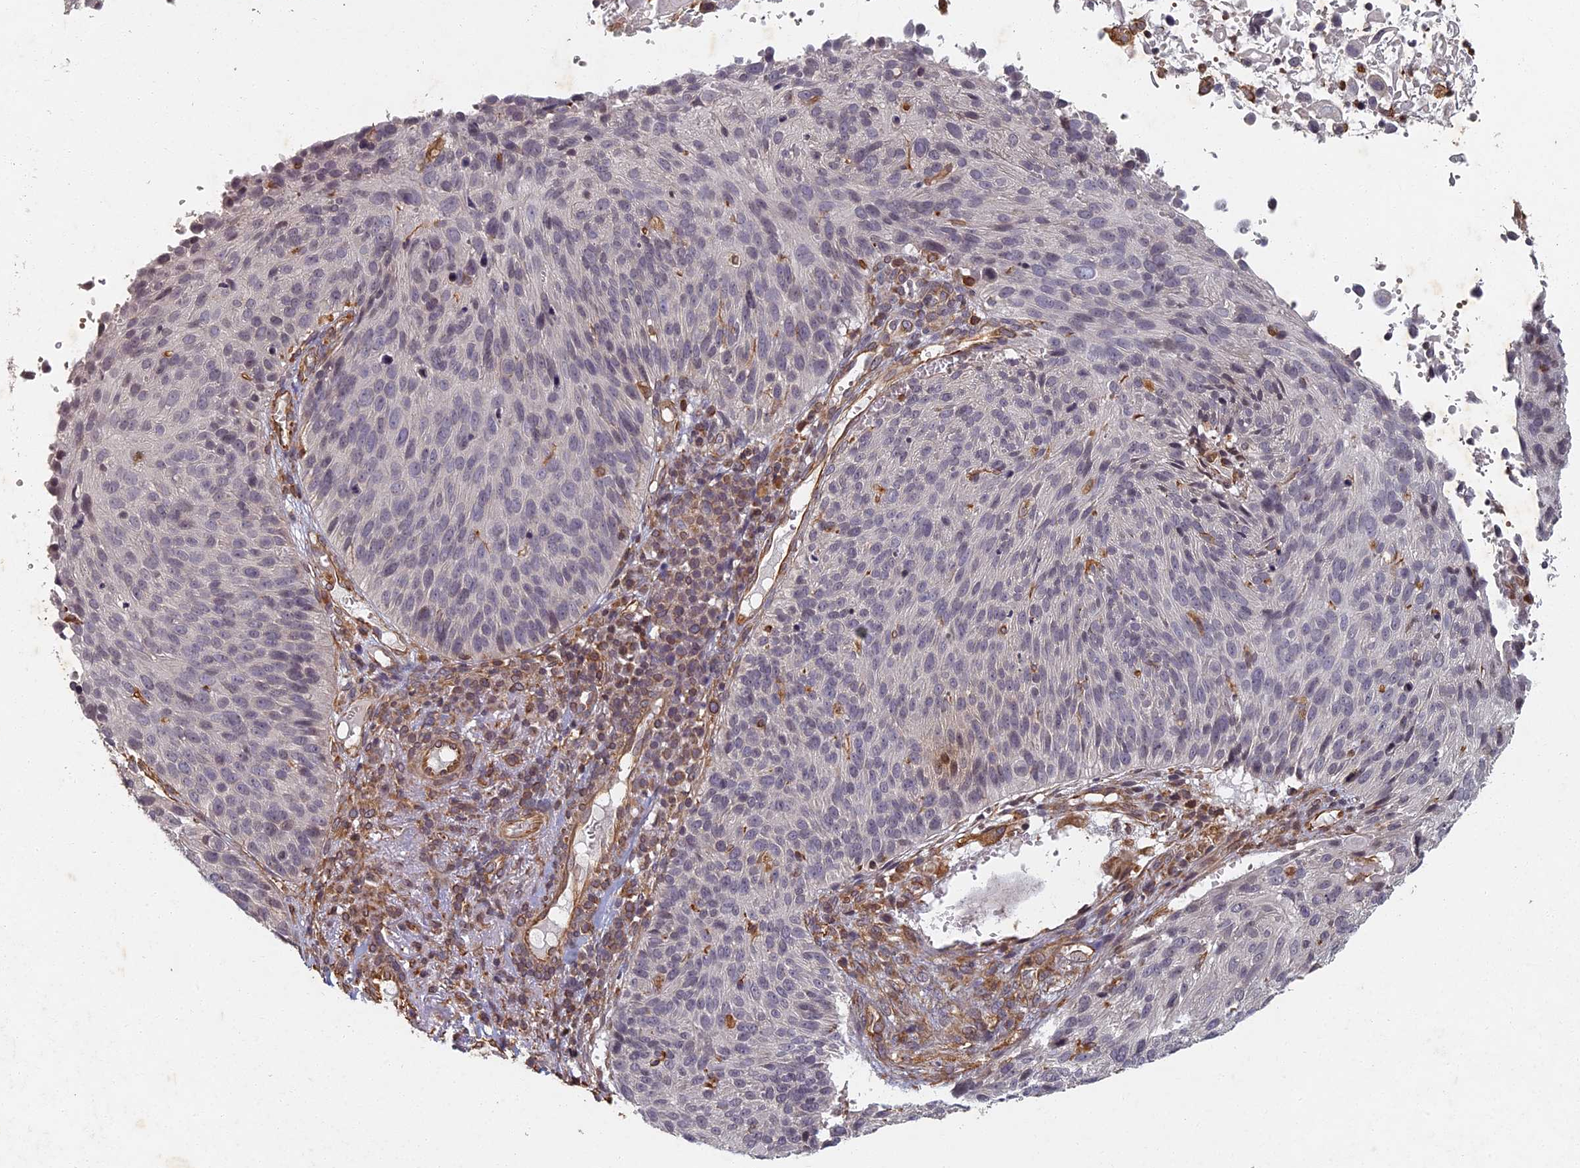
{"staining": {"intensity": "negative", "quantity": "none", "location": "none"}, "tissue": "cervical cancer", "cell_type": "Tumor cells", "image_type": "cancer", "snomed": [{"axis": "morphology", "description": "Squamous cell carcinoma, NOS"}, {"axis": "topography", "description": "Cervix"}], "caption": "Tumor cells are negative for protein expression in human cervical cancer (squamous cell carcinoma).", "gene": "ABCB10", "patient": {"sex": "female", "age": 74}}